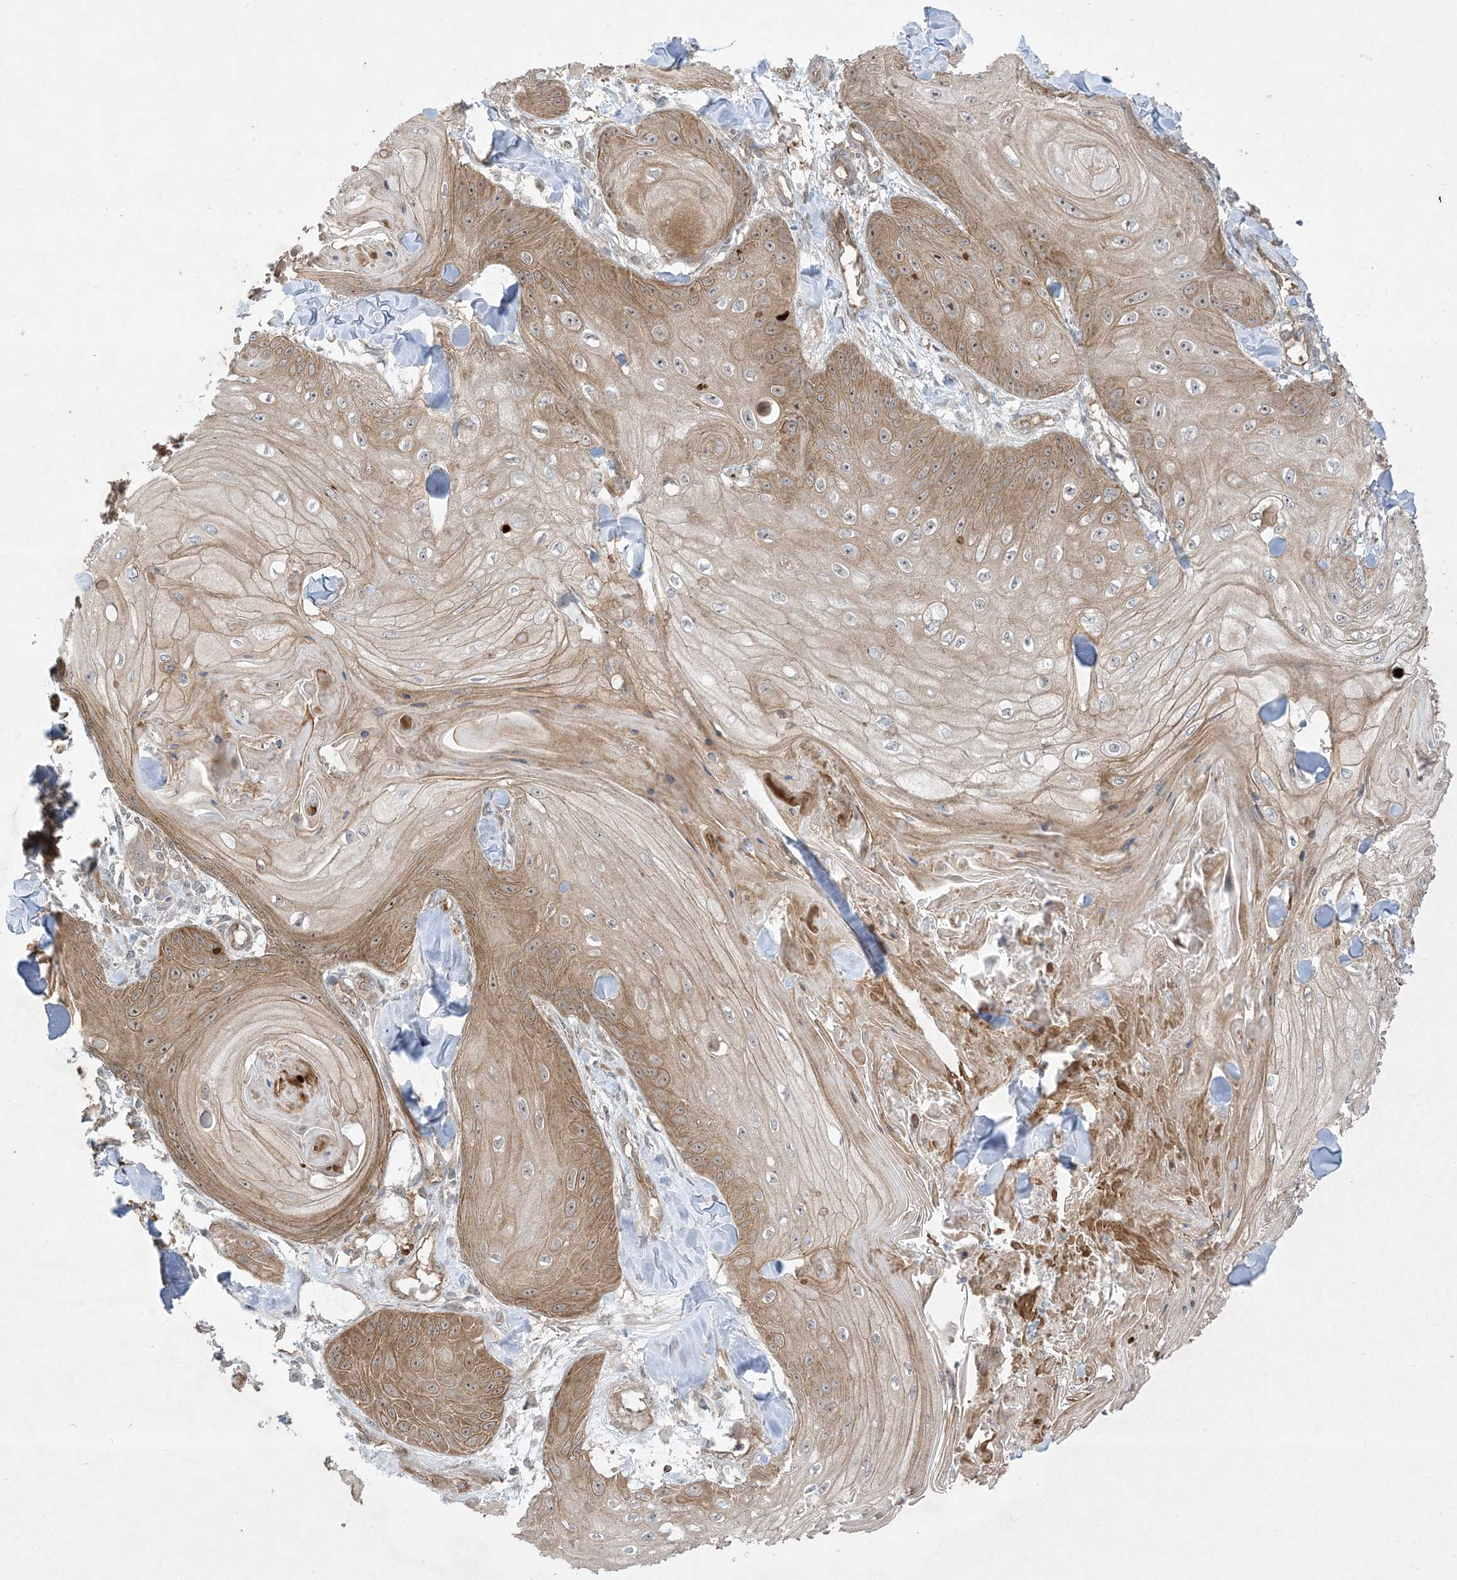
{"staining": {"intensity": "moderate", "quantity": "25%-75%", "location": "cytoplasmic/membranous,nuclear"}, "tissue": "skin cancer", "cell_type": "Tumor cells", "image_type": "cancer", "snomed": [{"axis": "morphology", "description": "Squamous cell carcinoma, NOS"}, {"axis": "topography", "description": "Skin"}], "caption": "Protein staining by immunohistochemistry (IHC) demonstrates moderate cytoplasmic/membranous and nuclear expression in approximately 25%-75% of tumor cells in skin squamous cell carcinoma.", "gene": "SOGA3", "patient": {"sex": "male", "age": 74}}